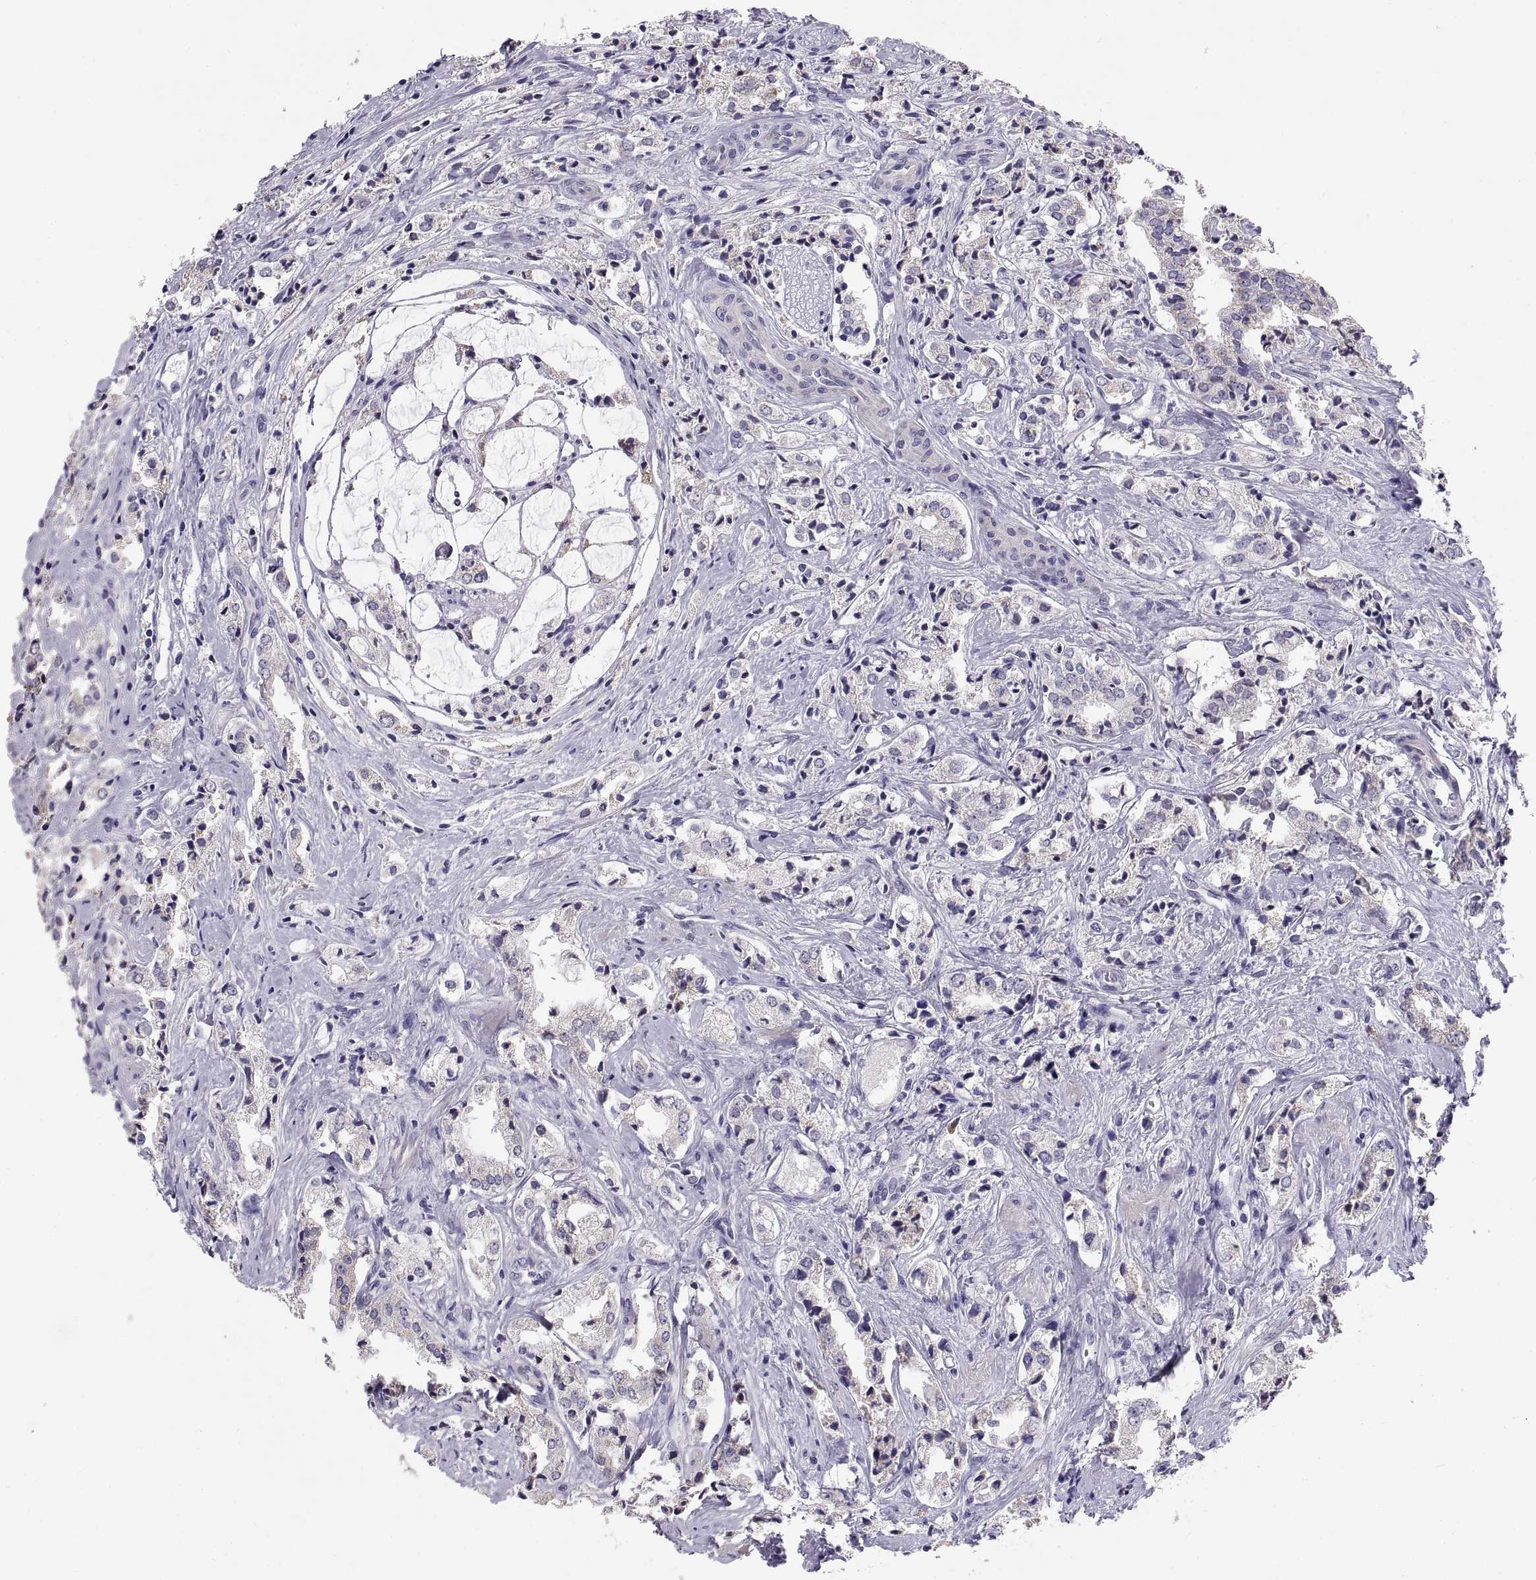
{"staining": {"intensity": "negative", "quantity": "none", "location": "none"}, "tissue": "prostate cancer", "cell_type": "Tumor cells", "image_type": "cancer", "snomed": [{"axis": "morphology", "description": "Adenocarcinoma, NOS"}, {"axis": "topography", "description": "Prostate"}], "caption": "Tumor cells show no significant protein positivity in adenocarcinoma (prostate). (Brightfield microscopy of DAB (3,3'-diaminobenzidine) immunohistochemistry at high magnification).", "gene": "FAM170A", "patient": {"sex": "male", "age": 66}}